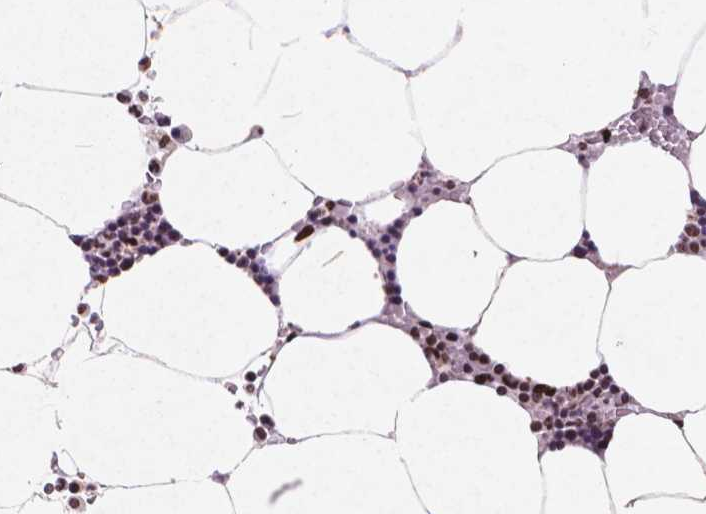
{"staining": {"intensity": "strong", "quantity": ">75%", "location": "nuclear"}, "tissue": "bone marrow", "cell_type": "Hematopoietic cells", "image_type": "normal", "snomed": [{"axis": "morphology", "description": "Normal tissue, NOS"}, {"axis": "topography", "description": "Bone marrow"}], "caption": "Immunohistochemical staining of normal bone marrow displays high levels of strong nuclear staining in approximately >75% of hematopoietic cells. (brown staining indicates protein expression, while blue staining denotes nuclei).", "gene": "CITED2", "patient": {"sex": "female", "age": 52}}